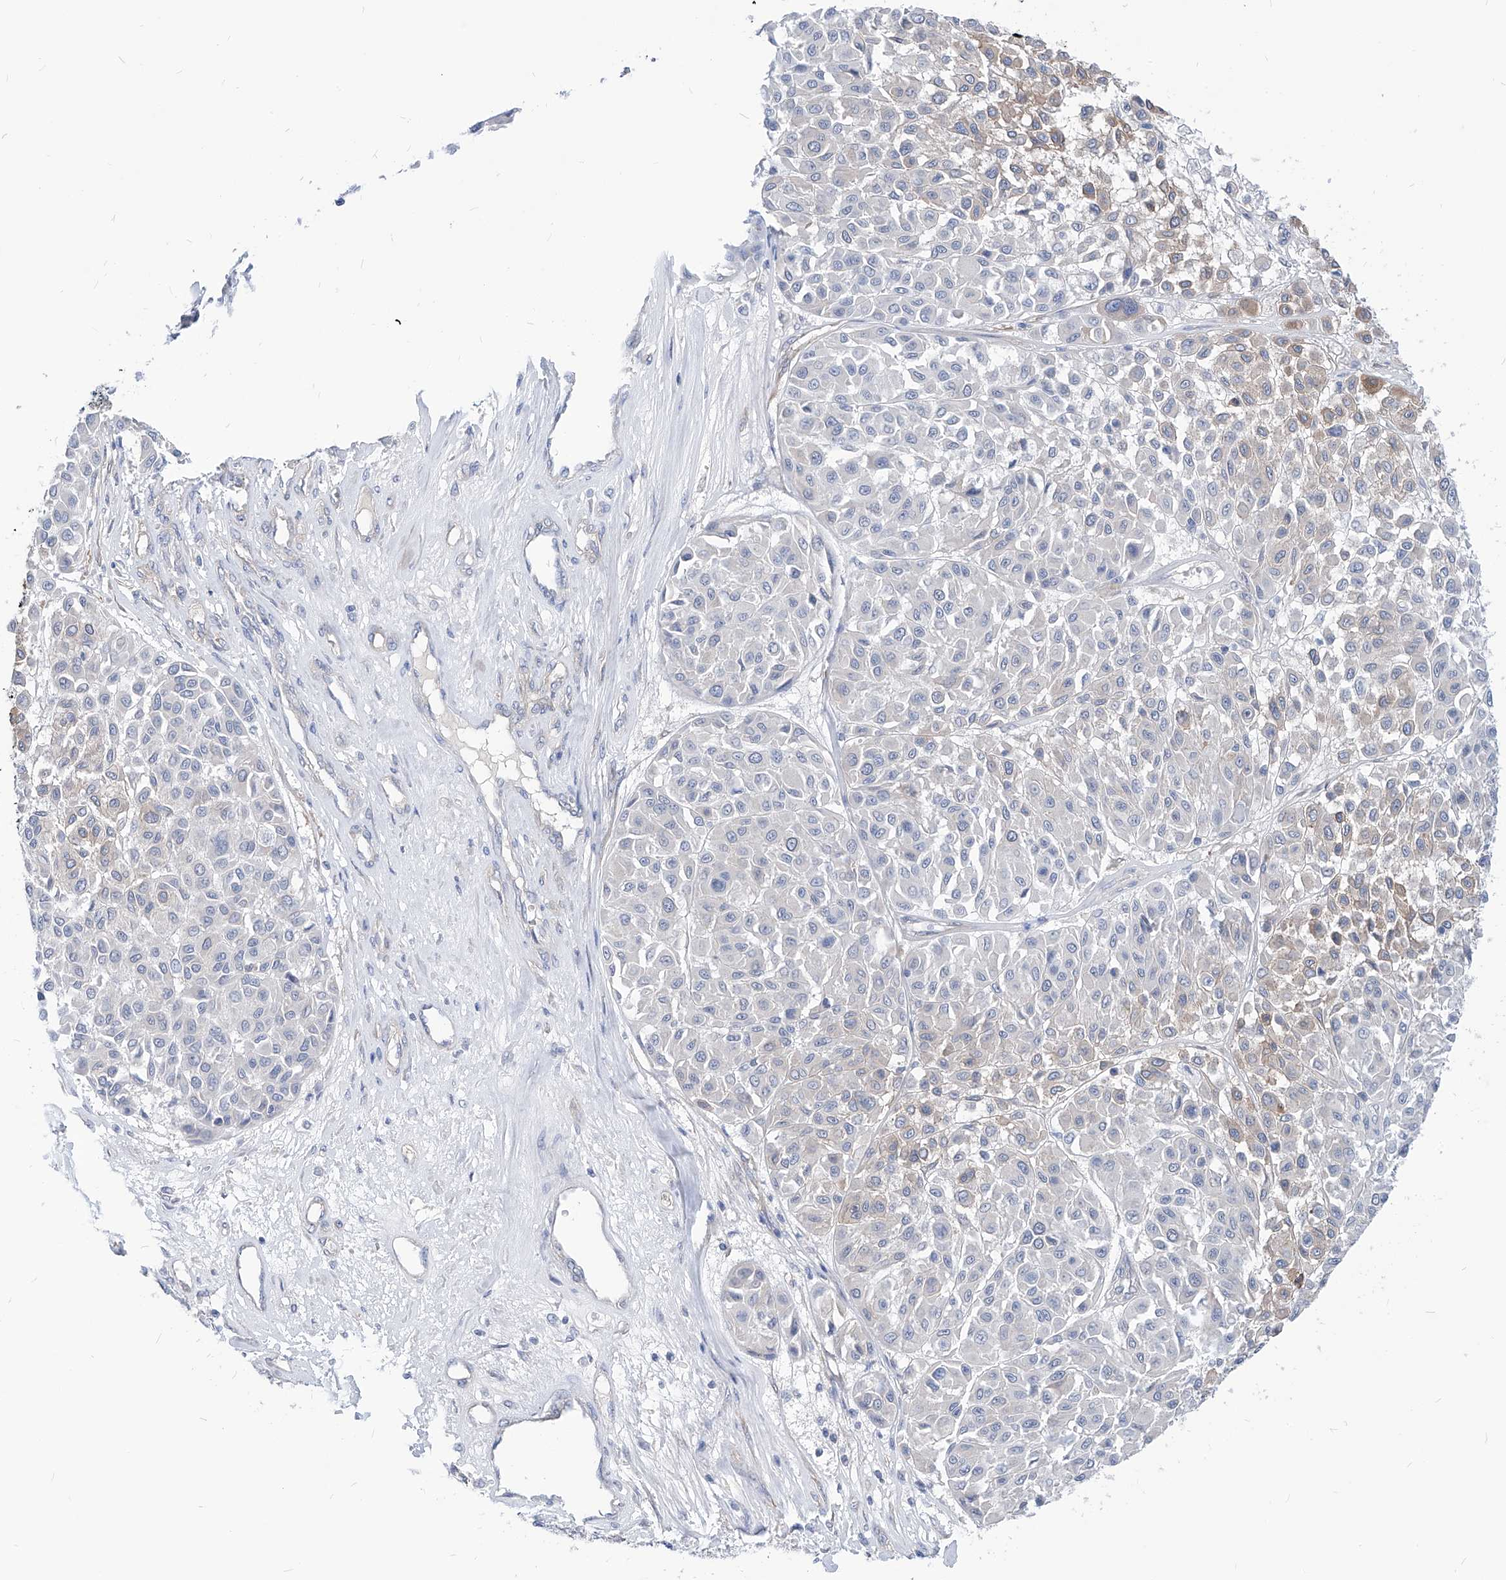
{"staining": {"intensity": "weak", "quantity": "<25%", "location": "cytoplasmic/membranous"}, "tissue": "melanoma", "cell_type": "Tumor cells", "image_type": "cancer", "snomed": [{"axis": "morphology", "description": "Malignant melanoma, Metastatic site"}, {"axis": "topography", "description": "Soft tissue"}], "caption": "Immunohistochemistry (IHC) of human melanoma demonstrates no expression in tumor cells.", "gene": "AKAP10", "patient": {"sex": "male", "age": 41}}